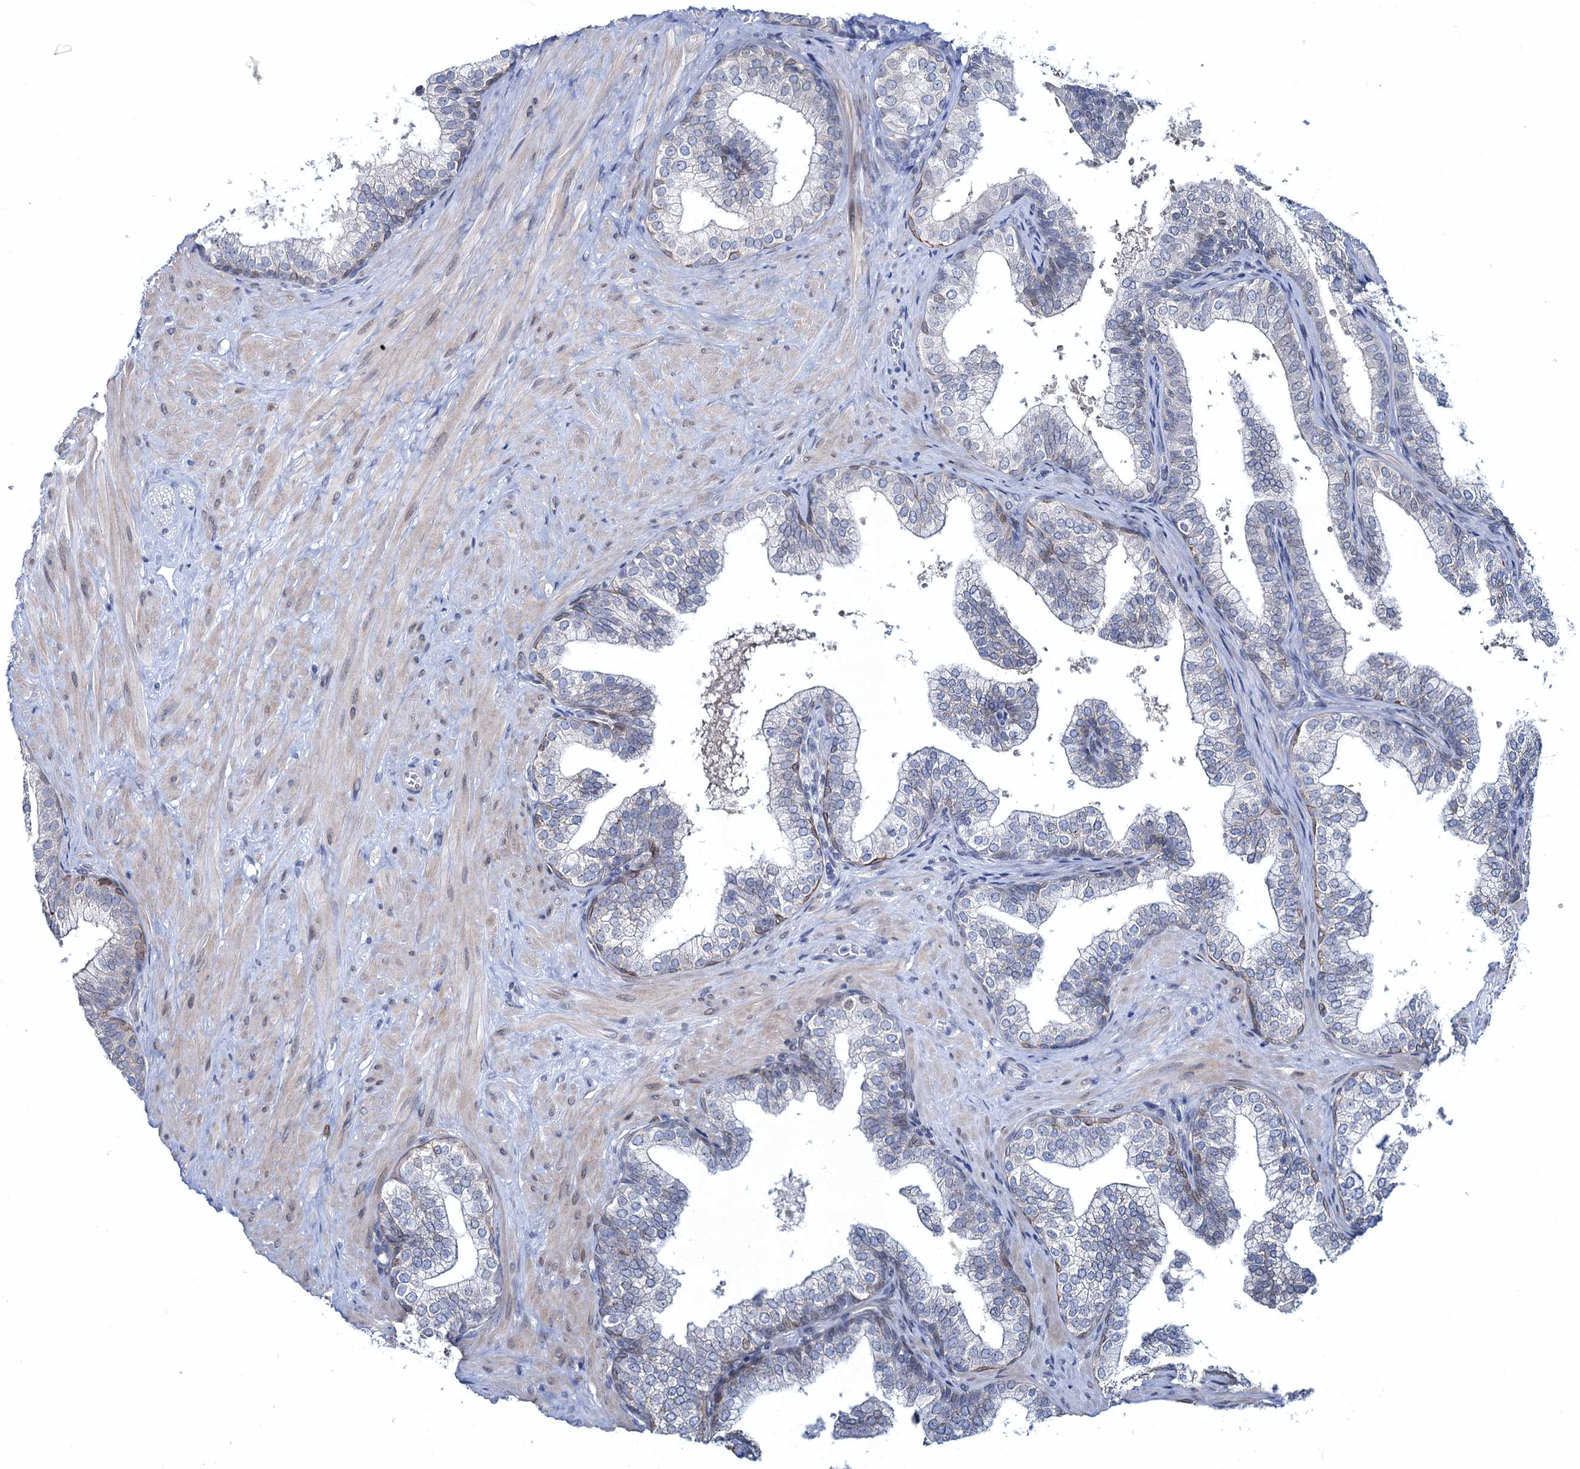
{"staining": {"intensity": "moderate", "quantity": "<25%", "location": "cytoplasmic/membranous"}, "tissue": "prostate", "cell_type": "Glandular cells", "image_type": "normal", "snomed": [{"axis": "morphology", "description": "Normal tissue, NOS"}, {"axis": "topography", "description": "Prostate"}], "caption": "Protein analysis of normal prostate demonstrates moderate cytoplasmic/membranous expression in about <25% of glandular cells.", "gene": "TOX3", "patient": {"sex": "male", "age": 60}}